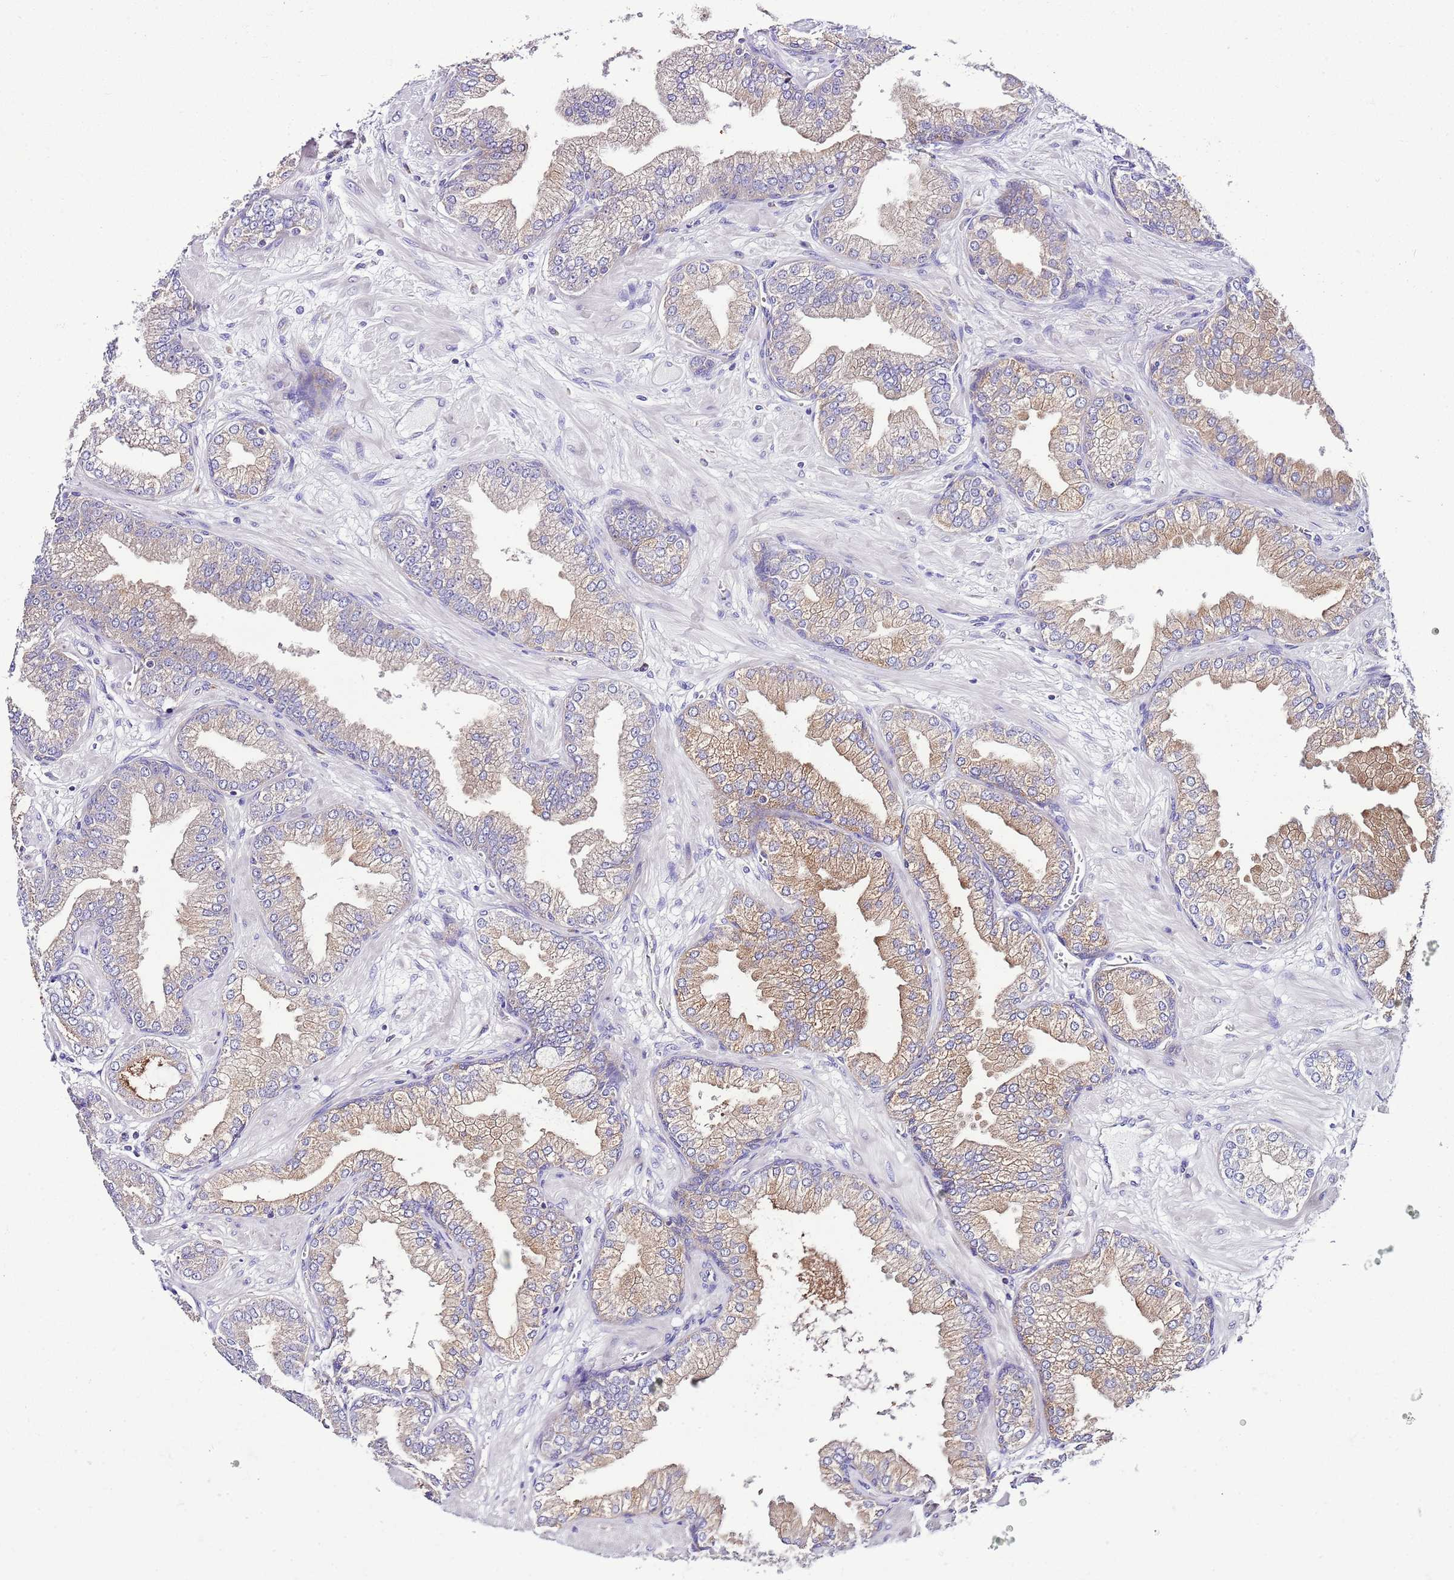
{"staining": {"intensity": "moderate", "quantity": ">75%", "location": "cytoplasmic/membranous"}, "tissue": "prostate cancer", "cell_type": "Tumor cells", "image_type": "cancer", "snomed": [{"axis": "morphology", "description": "Adenocarcinoma, Low grade"}, {"axis": "topography", "description": "Prostate"}], "caption": "Protein staining reveals moderate cytoplasmic/membranous staining in approximately >75% of tumor cells in prostate adenocarcinoma (low-grade).", "gene": "RPS10", "patient": {"sex": "male", "age": 55}}